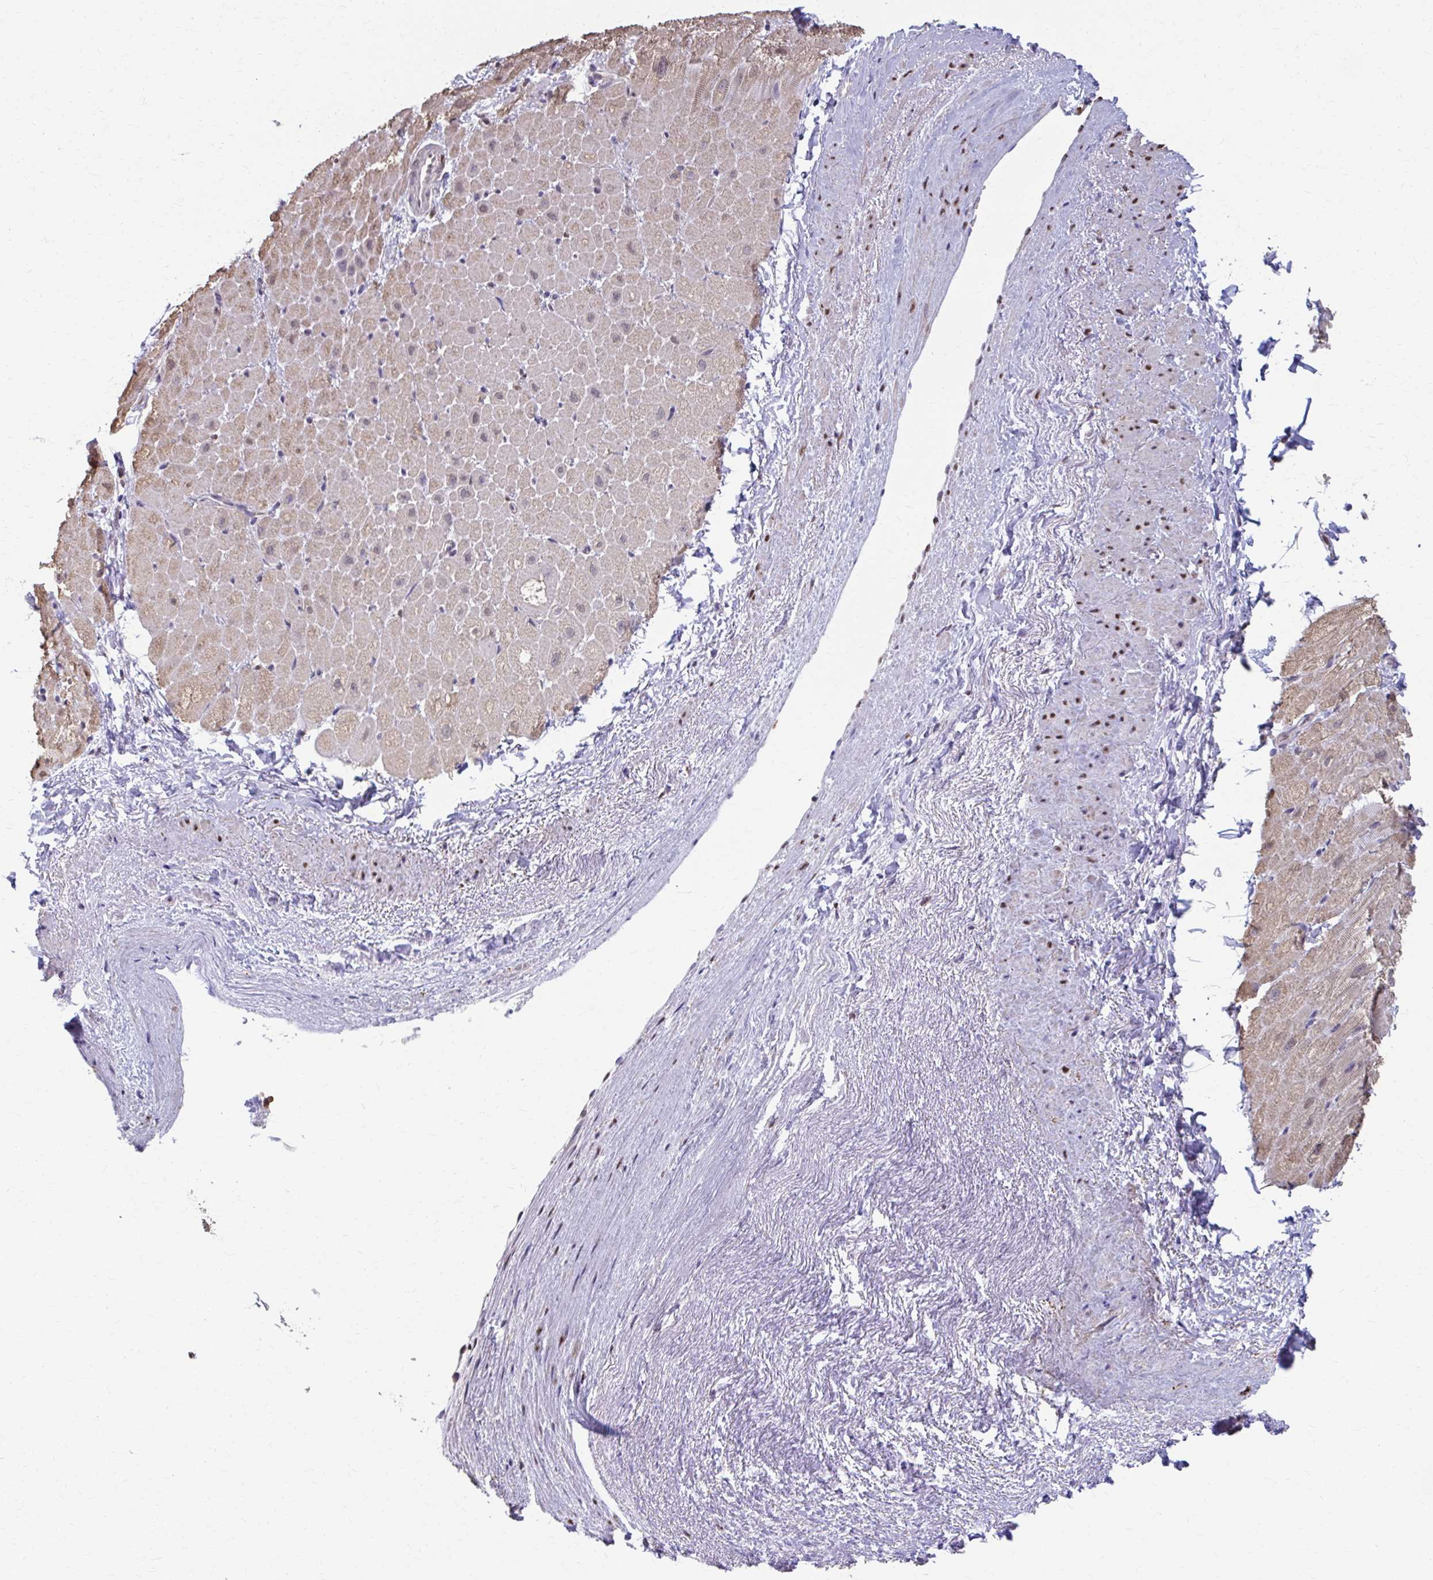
{"staining": {"intensity": "weak", "quantity": "25%-75%", "location": "cytoplasmic/membranous"}, "tissue": "heart muscle", "cell_type": "Cardiomyocytes", "image_type": "normal", "snomed": [{"axis": "morphology", "description": "Normal tissue, NOS"}, {"axis": "topography", "description": "Heart"}], "caption": "Protein expression analysis of unremarkable heart muscle shows weak cytoplasmic/membranous staining in about 25%-75% of cardiomyocytes. Ihc stains the protein of interest in brown and the nuclei are stained blue.", "gene": "ING4", "patient": {"sex": "male", "age": 62}}